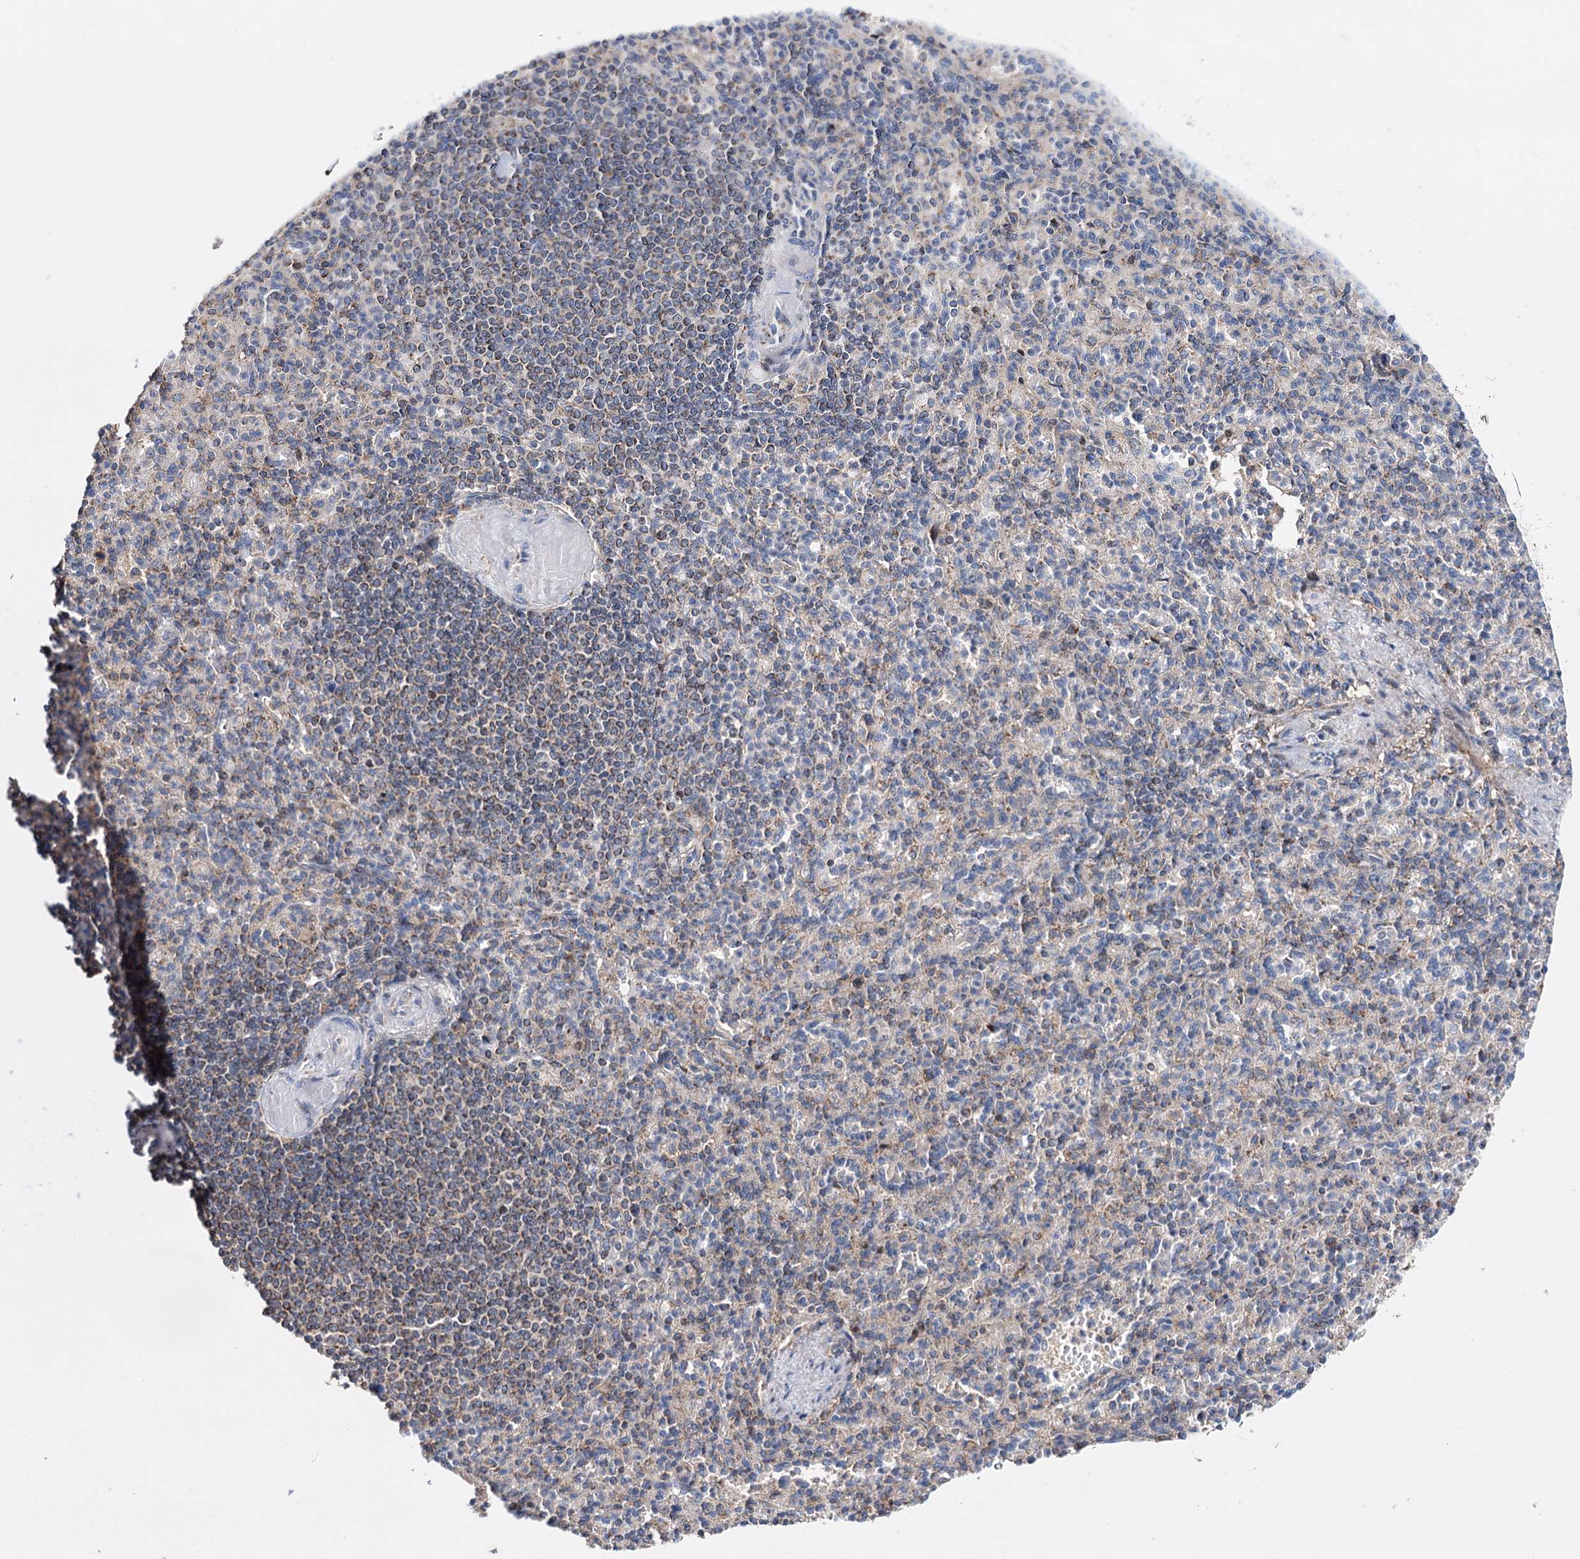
{"staining": {"intensity": "moderate", "quantity": "25%-75%", "location": "cytoplasmic/membranous,nuclear"}, "tissue": "spleen", "cell_type": "Cells in red pulp", "image_type": "normal", "snomed": [{"axis": "morphology", "description": "Normal tissue, NOS"}, {"axis": "topography", "description": "Spleen"}], "caption": "A brown stain shows moderate cytoplasmic/membranous,nuclear staining of a protein in cells in red pulp of benign spleen. The protein of interest is shown in brown color, while the nuclei are stained blue.", "gene": "CFAP46", "patient": {"sex": "female", "age": 74}}